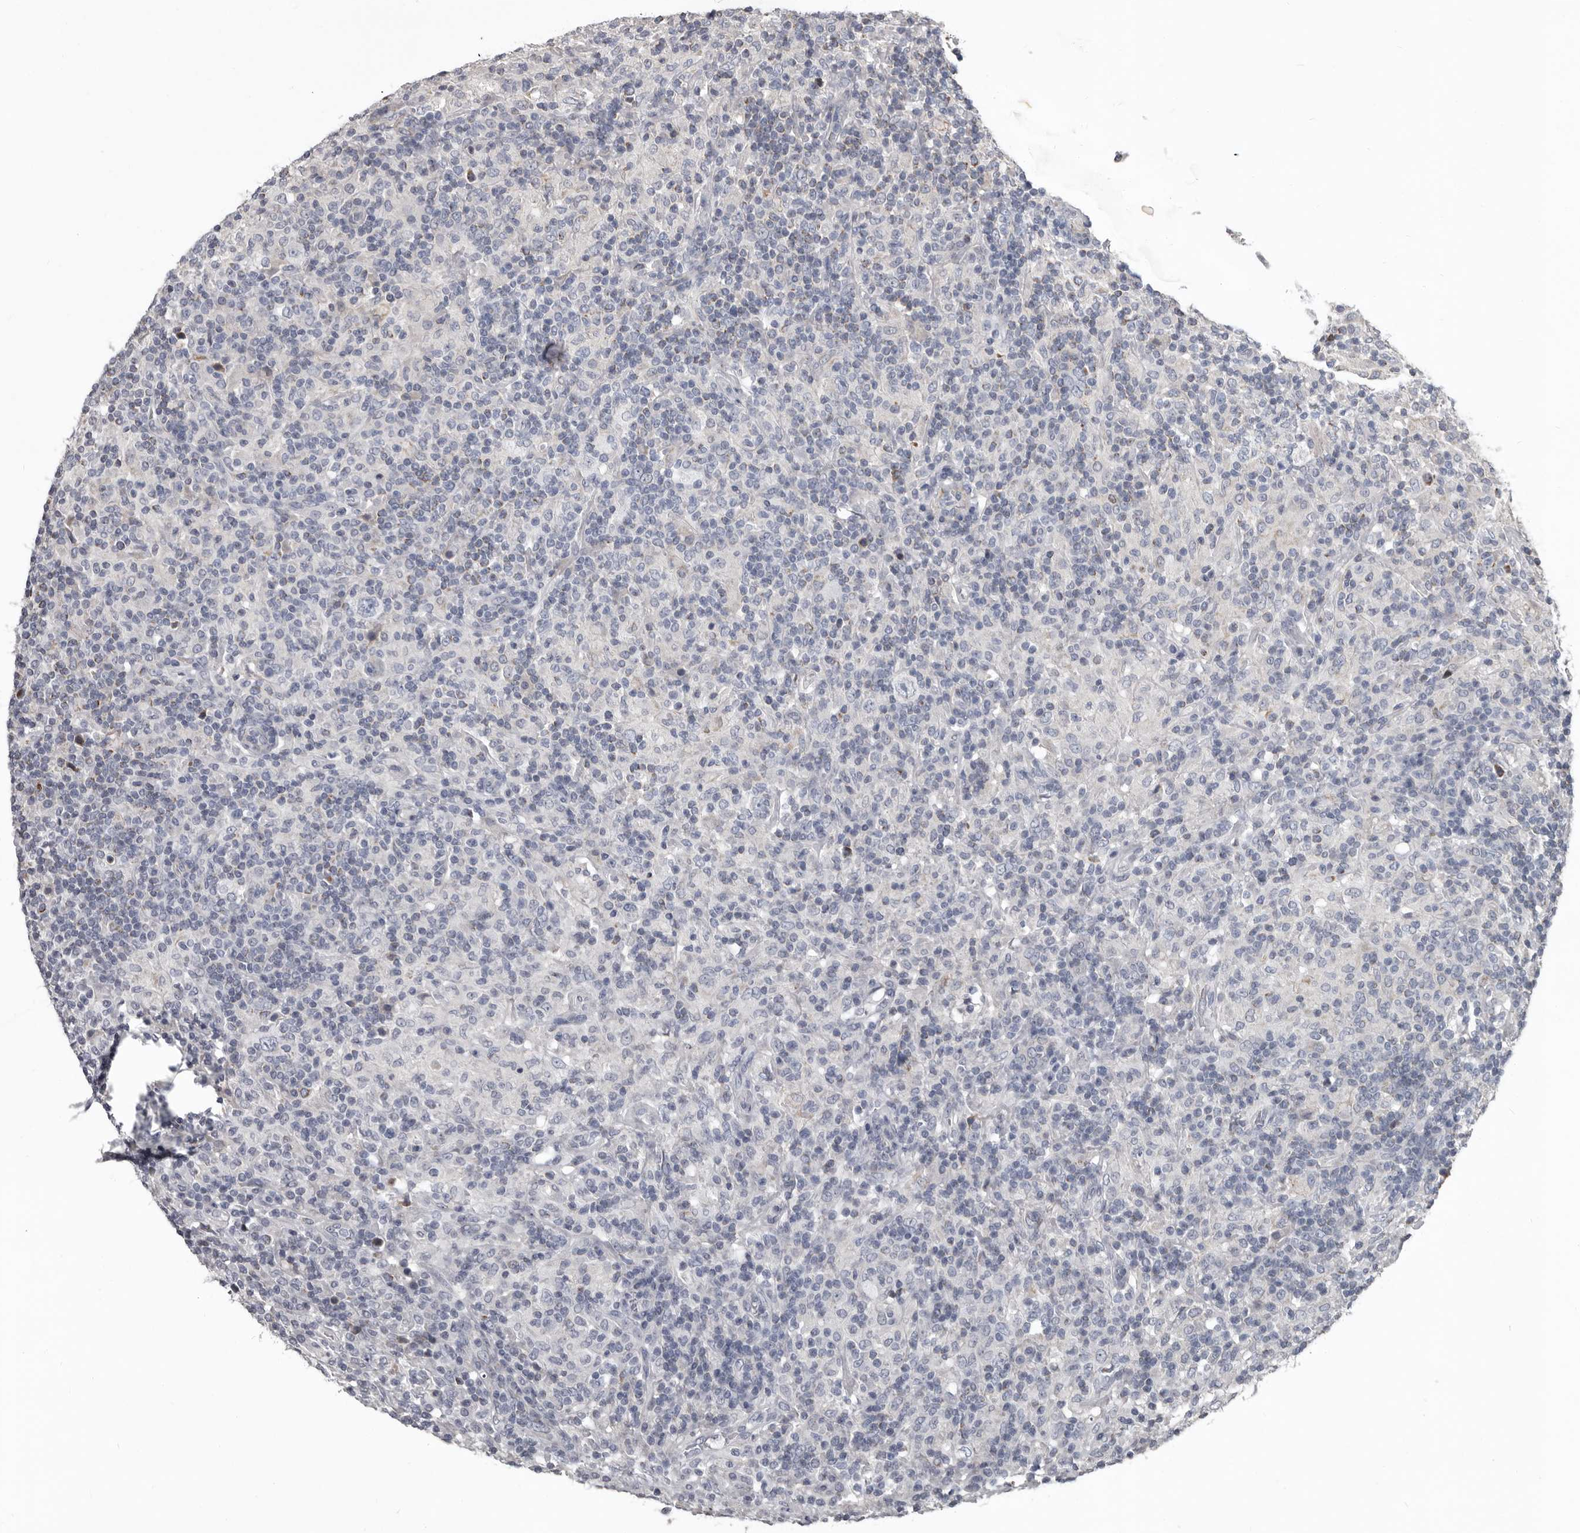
{"staining": {"intensity": "negative", "quantity": "none", "location": "none"}, "tissue": "lymphoma", "cell_type": "Tumor cells", "image_type": "cancer", "snomed": [{"axis": "morphology", "description": "Hodgkin's disease, NOS"}, {"axis": "topography", "description": "Lymph node"}], "caption": "High power microscopy photomicrograph of an immunohistochemistry photomicrograph of Hodgkin's disease, revealing no significant expression in tumor cells.", "gene": "ALDH5A1", "patient": {"sex": "male", "age": 70}}